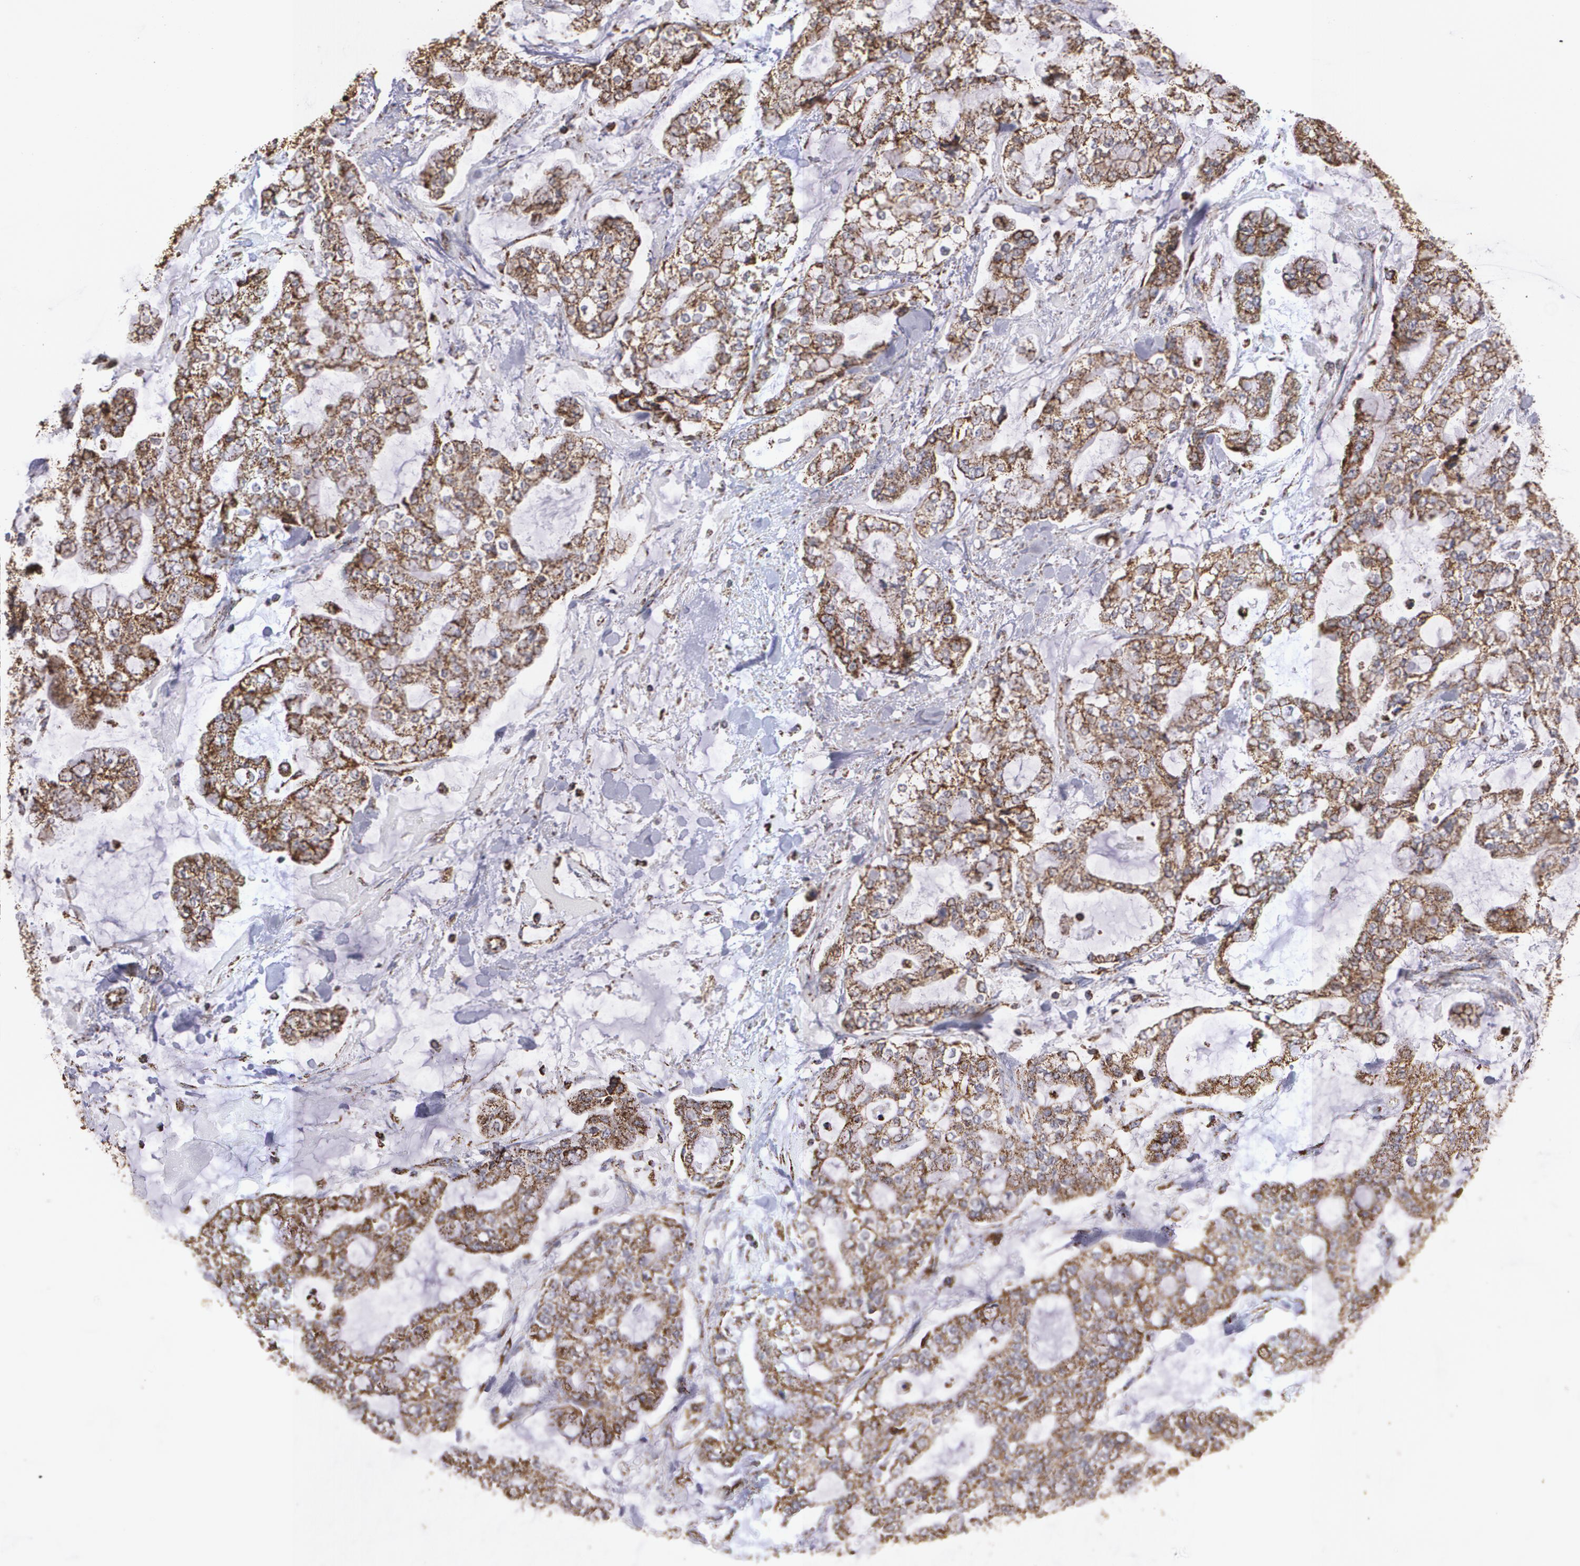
{"staining": {"intensity": "moderate", "quantity": ">75%", "location": "cytoplasmic/membranous"}, "tissue": "stomach cancer", "cell_type": "Tumor cells", "image_type": "cancer", "snomed": [{"axis": "morphology", "description": "Normal tissue, NOS"}, {"axis": "morphology", "description": "Adenocarcinoma, NOS"}, {"axis": "topography", "description": "Stomach, upper"}, {"axis": "topography", "description": "Stomach"}], "caption": "A brown stain highlights moderate cytoplasmic/membranous positivity of a protein in stomach cancer (adenocarcinoma) tumor cells.", "gene": "HSPD1", "patient": {"sex": "male", "age": 76}}